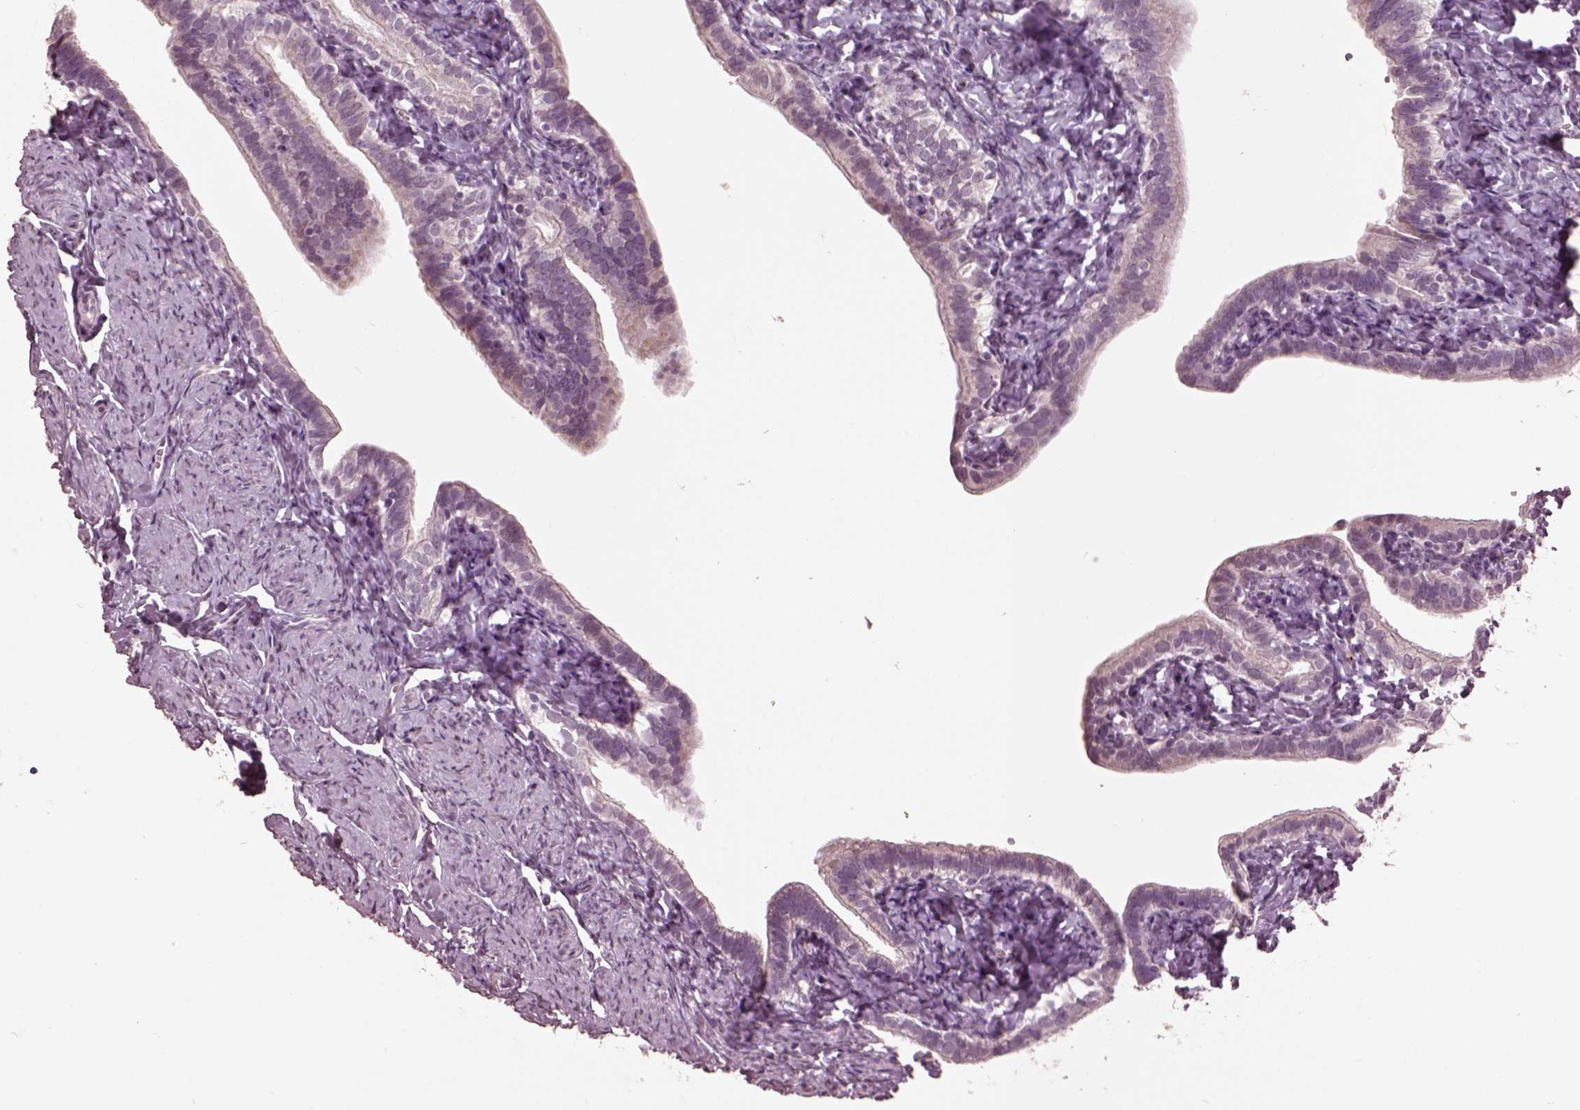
{"staining": {"intensity": "negative", "quantity": "none", "location": "none"}, "tissue": "fallopian tube", "cell_type": "Glandular cells", "image_type": "normal", "snomed": [{"axis": "morphology", "description": "Normal tissue, NOS"}, {"axis": "topography", "description": "Fallopian tube"}], "caption": "The IHC image has no significant staining in glandular cells of fallopian tube. The staining is performed using DAB brown chromogen with nuclei counter-stained in using hematoxylin.", "gene": "IL18RAP", "patient": {"sex": "female", "age": 41}}